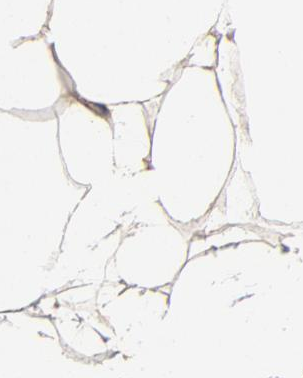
{"staining": {"intensity": "moderate", "quantity": ">75%", "location": "cytoplasmic/membranous"}, "tissue": "adipose tissue", "cell_type": "Adipocytes", "image_type": "normal", "snomed": [{"axis": "morphology", "description": "Normal tissue, NOS"}, {"axis": "morphology", "description": "Duct carcinoma"}, {"axis": "topography", "description": "Breast"}, {"axis": "topography", "description": "Adipose tissue"}], "caption": "The photomicrograph shows a brown stain indicating the presence of a protein in the cytoplasmic/membranous of adipocytes in adipose tissue. (DAB (3,3'-diaminobenzidine) IHC with brightfield microscopy, high magnification).", "gene": "CCDC134", "patient": {"sex": "female", "age": 37}}